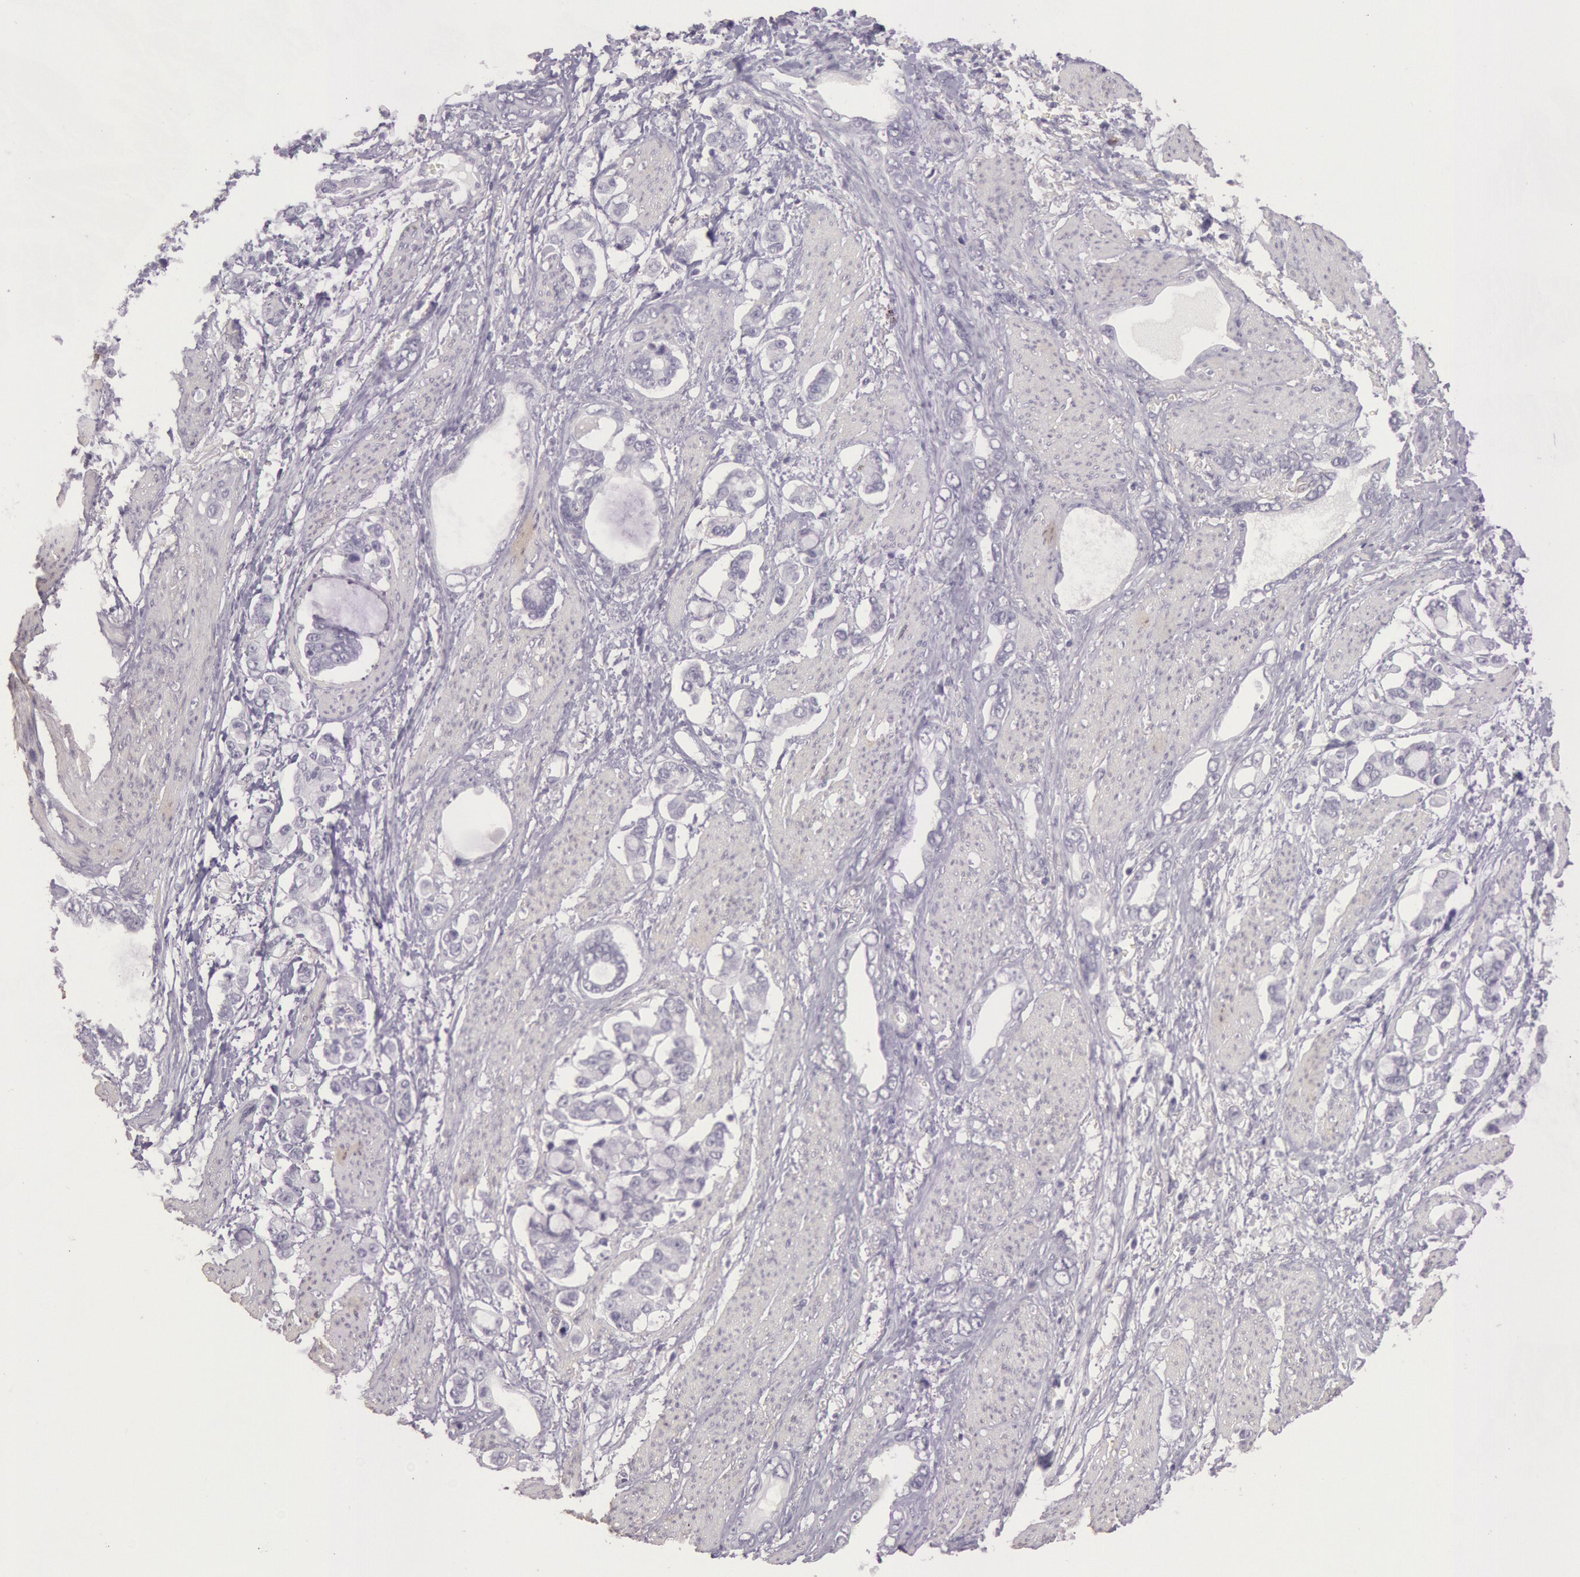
{"staining": {"intensity": "negative", "quantity": "none", "location": "none"}, "tissue": "stomach cancer", "cell_type": "Tumor cells", "image_type": "cancer", "snomed": [{"axis": "morphology", "description": "Adenocarcinoma, NOS"}, {"axis": "topography", "description": "Stomach"}], "caption": "A high-resolution histopathology image shows IHC staining of stomach cancer (adenocarcinoma), which demonstrates no significant expression in tumor cells.", "gene": "CKB", "patient": {"sex": "male", "age": 78}}